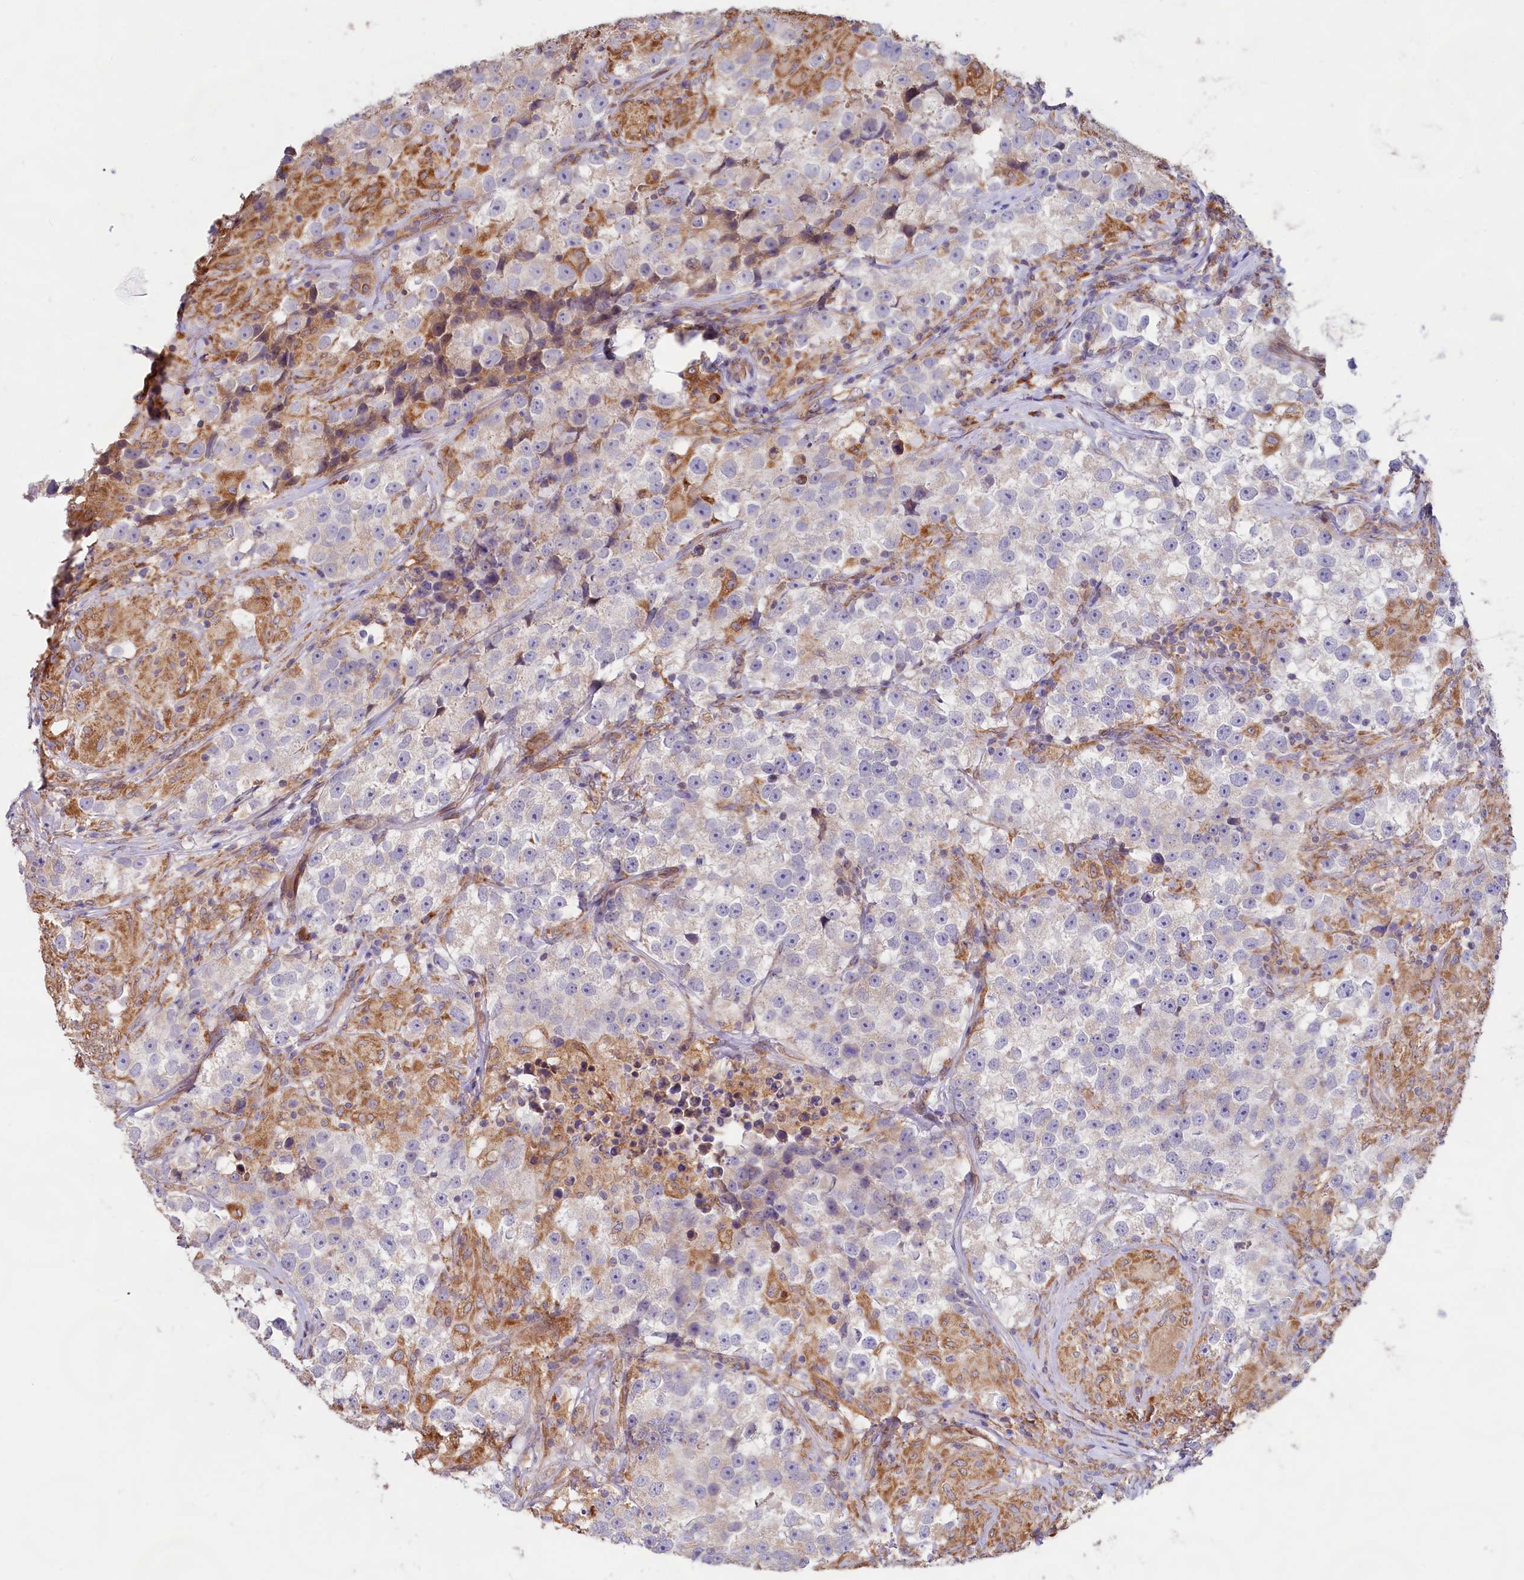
{"staining": {"intensity": "weak", "quantity": "25%-75%", "location": "cytoplasmic/membranous"}, "tissue": "testis cancer", "cell_type": "Tumor cells", "image_type": "cancer", "snomed": [{"axis": "morphology", "description": "Seminoma, NOS"}, {"axis": "topography", "description": "Testis"}], "caption": "About 25%-75% of tumor cells in testis seminoma show weak cytoplasmic/membranous protein expression as visualized by brown immunohistochemical staining.", "gene": "TBC1D19", "patient": {"sex": "male", "age": 46}}